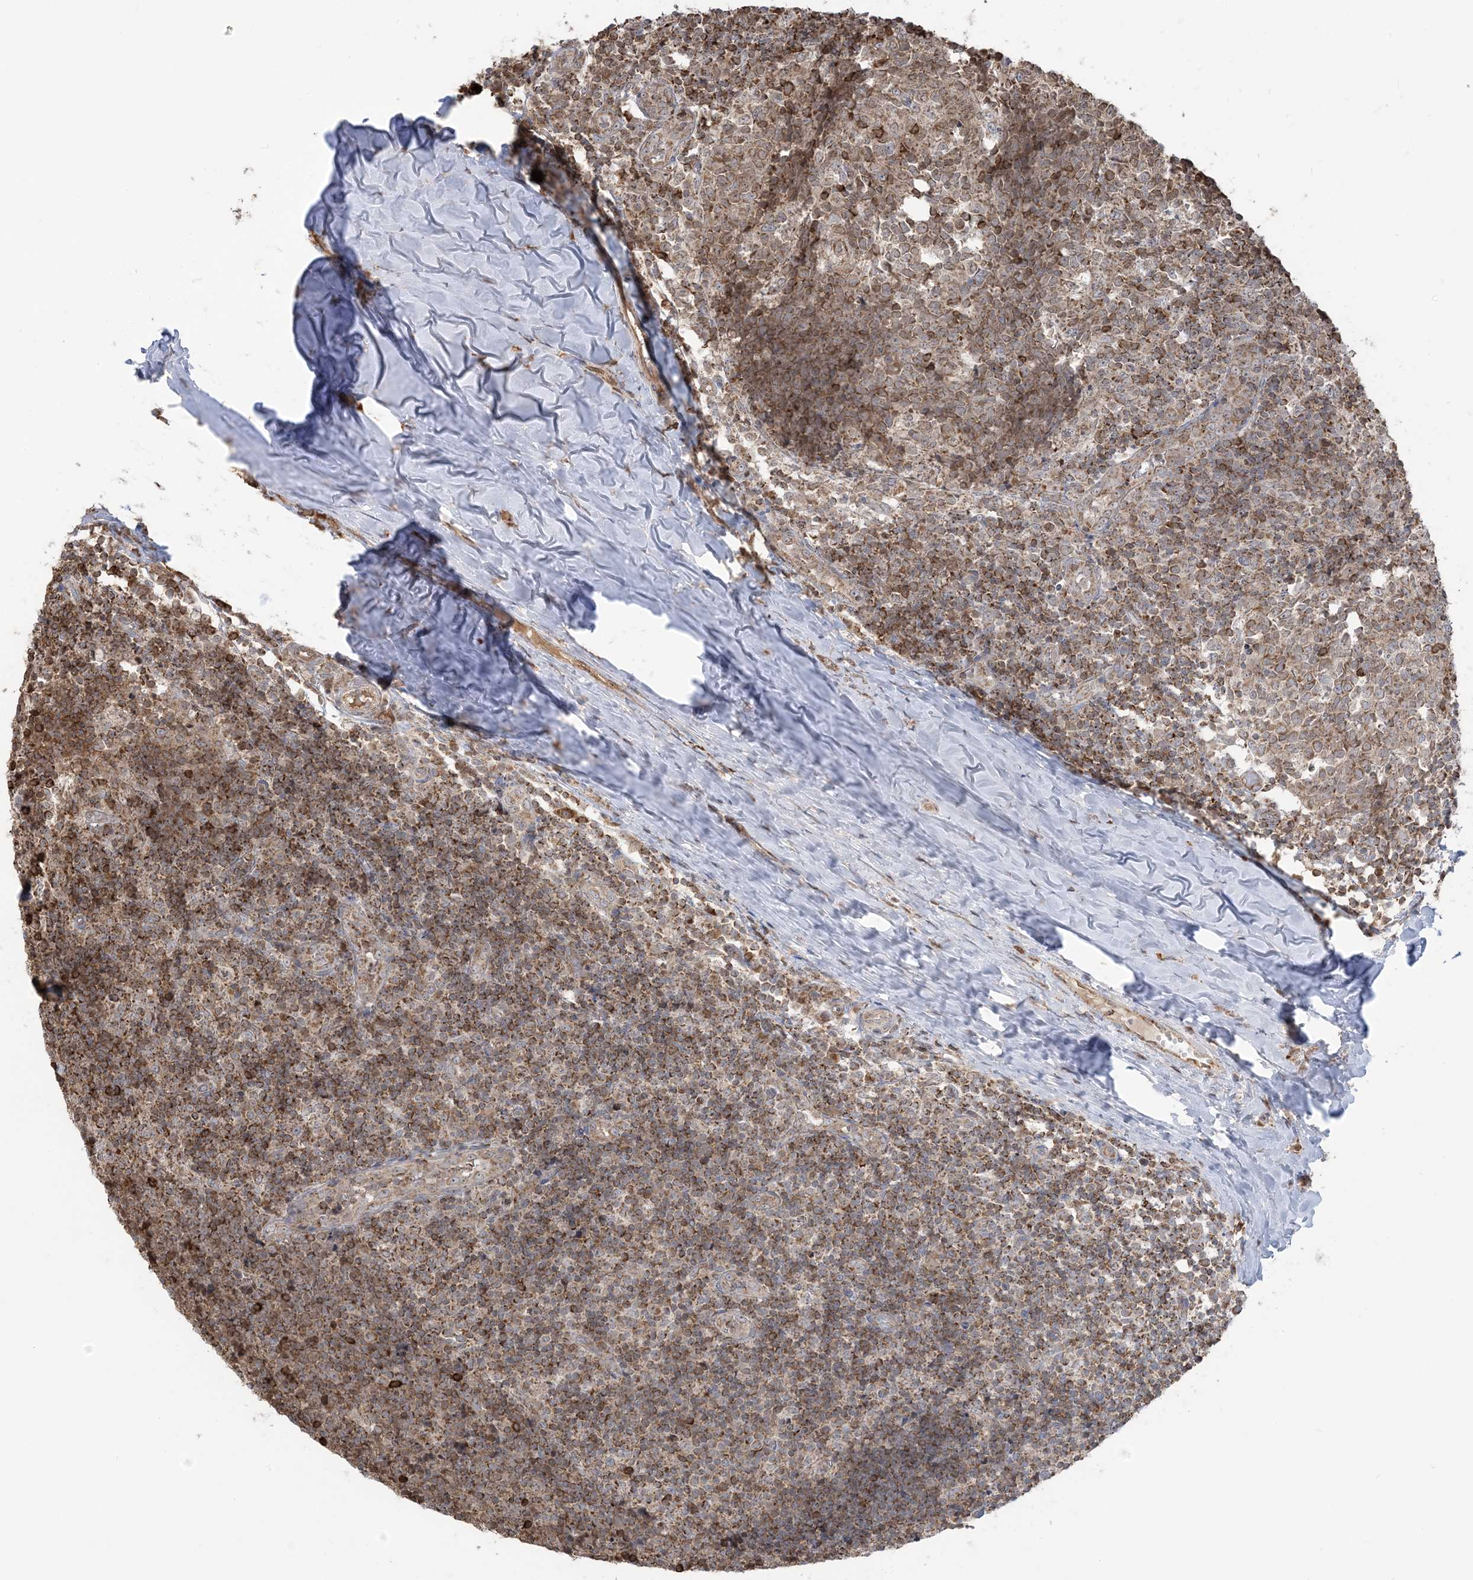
{"staining": {"intensity": "moderate", "quantity": ">75%", "location": "cytoplasmic/membranous,nuclear"}, "tissue": "tonsil", "cell_type": "Germinal center cells", "image_type": "normal", "snomed": [{"axis": "morphology", "description": "Normal tissue, NOS"}, {"axis": "topography", "description": "Tonsil"}], "caption": "A brown stain shows moderate cytoplasmic/membranous,nuclear expression of a protein in germinal center cells of unremarkable human tonsil. (Stains: DAB in brown, nuclei in blue, Microscopy: brightfield microscopy at high magnification).", "gene": "MAPKBP1", "patient": {"sex": "female", "age": 19}}